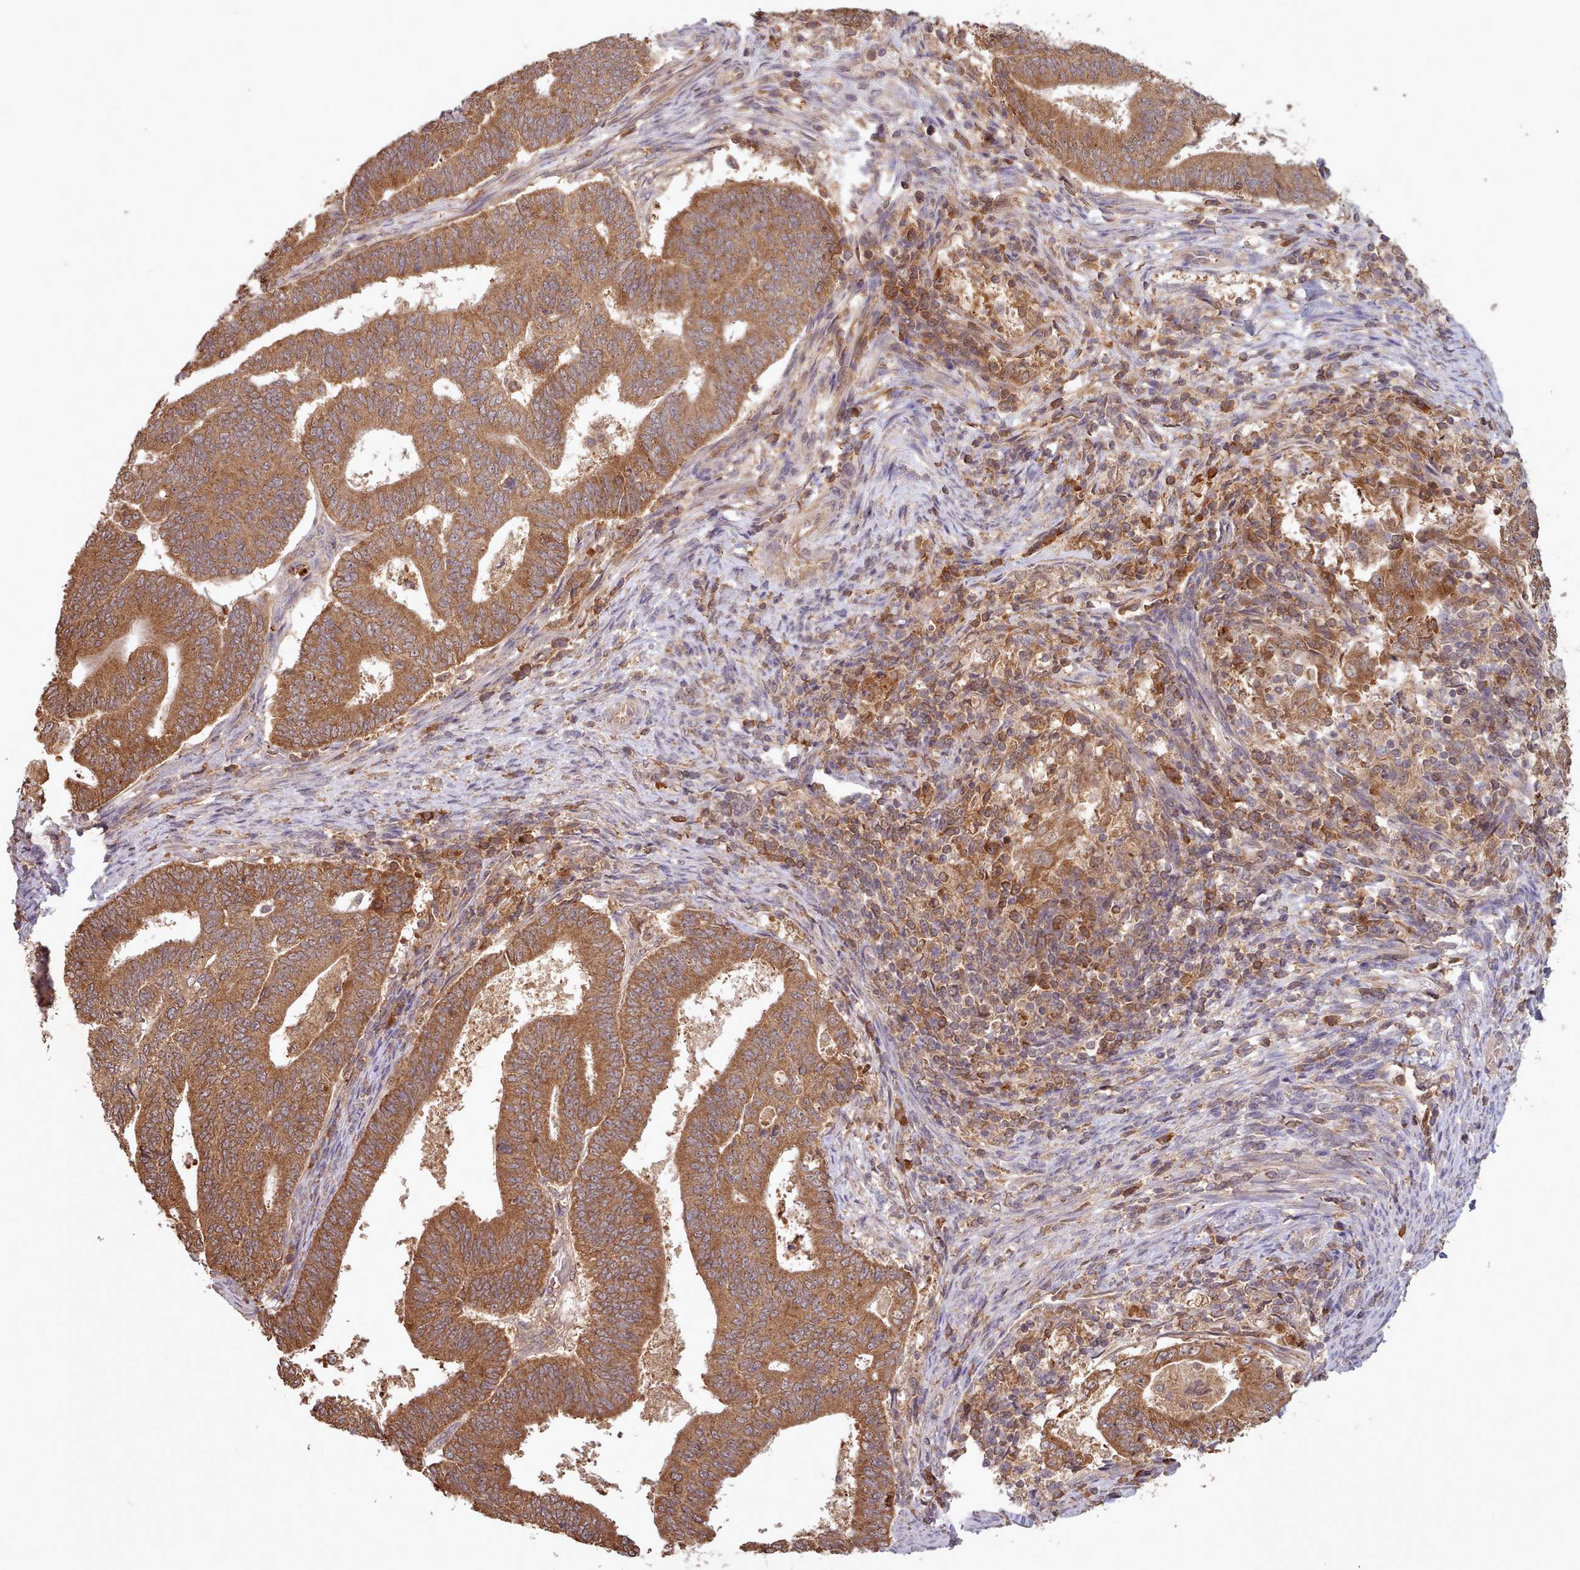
{"staining": {"intensity": "moderate", "quantity": ">75%", "location": "cytoplasmic/membranous"}, "tissue": "endometrial cancer", "cell_type": "Tumor cells", "image_type": "cancer", "snomed": [{"axis": "morphology", "description": "Adenocarcinoma, NOS"}, {"axis": "topography", "description": "Endometrium"}], "caption": "The immunohistochemical stain highlights moderate cytoplasmic/membranous expression in tumor cells of endometrial adenocarcinoma tissue. (Brightfield microscopy of DAB IHC at high magnification).", "gene": "PIP4P1", "patient": {"sex": "female", "age": 70}}